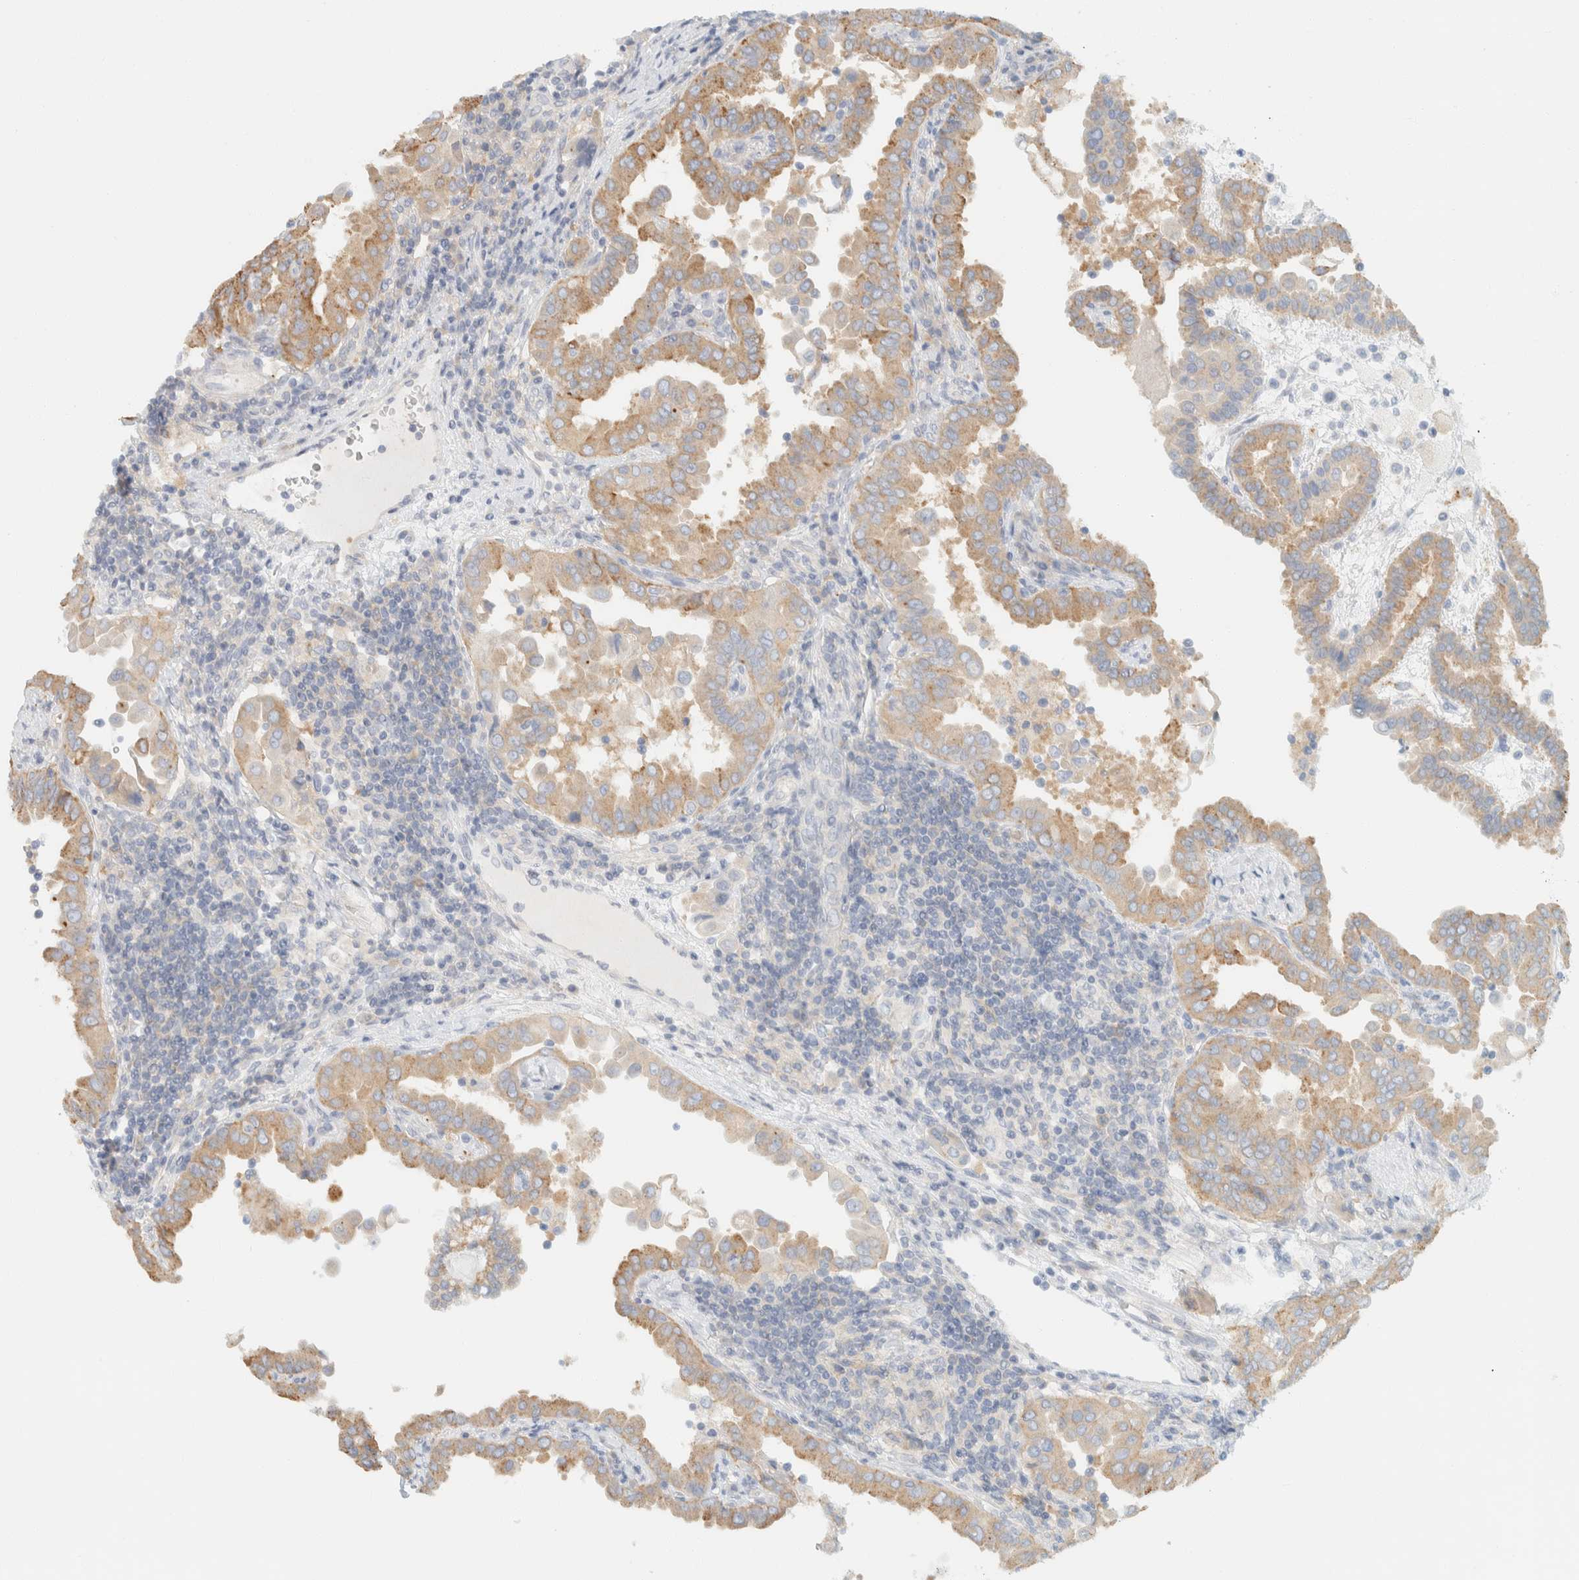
{"staining": {"intensity": "weak", "quantity": ">75%", "location": "cytoplasmic/membranous"}, "tissue": "thyroid cancer", "cell_type": "Tumor cells", "image_type": "cancer", "snomed": [{"axis": "morphology", "description": "Papillary adenocarcinoma, NOS"}, {"axis": "topography", "description": "Thyroid gland"}], "caption": "Tumor cells exhibit low levels of weak cytoplasmic/membranous positivity in about >75% of cells in thyroid cancer (papillary adenocarcinoma).", "gene": "PTGES3L-AARSD1", "patient": {"sex": "male", "age": 33}}